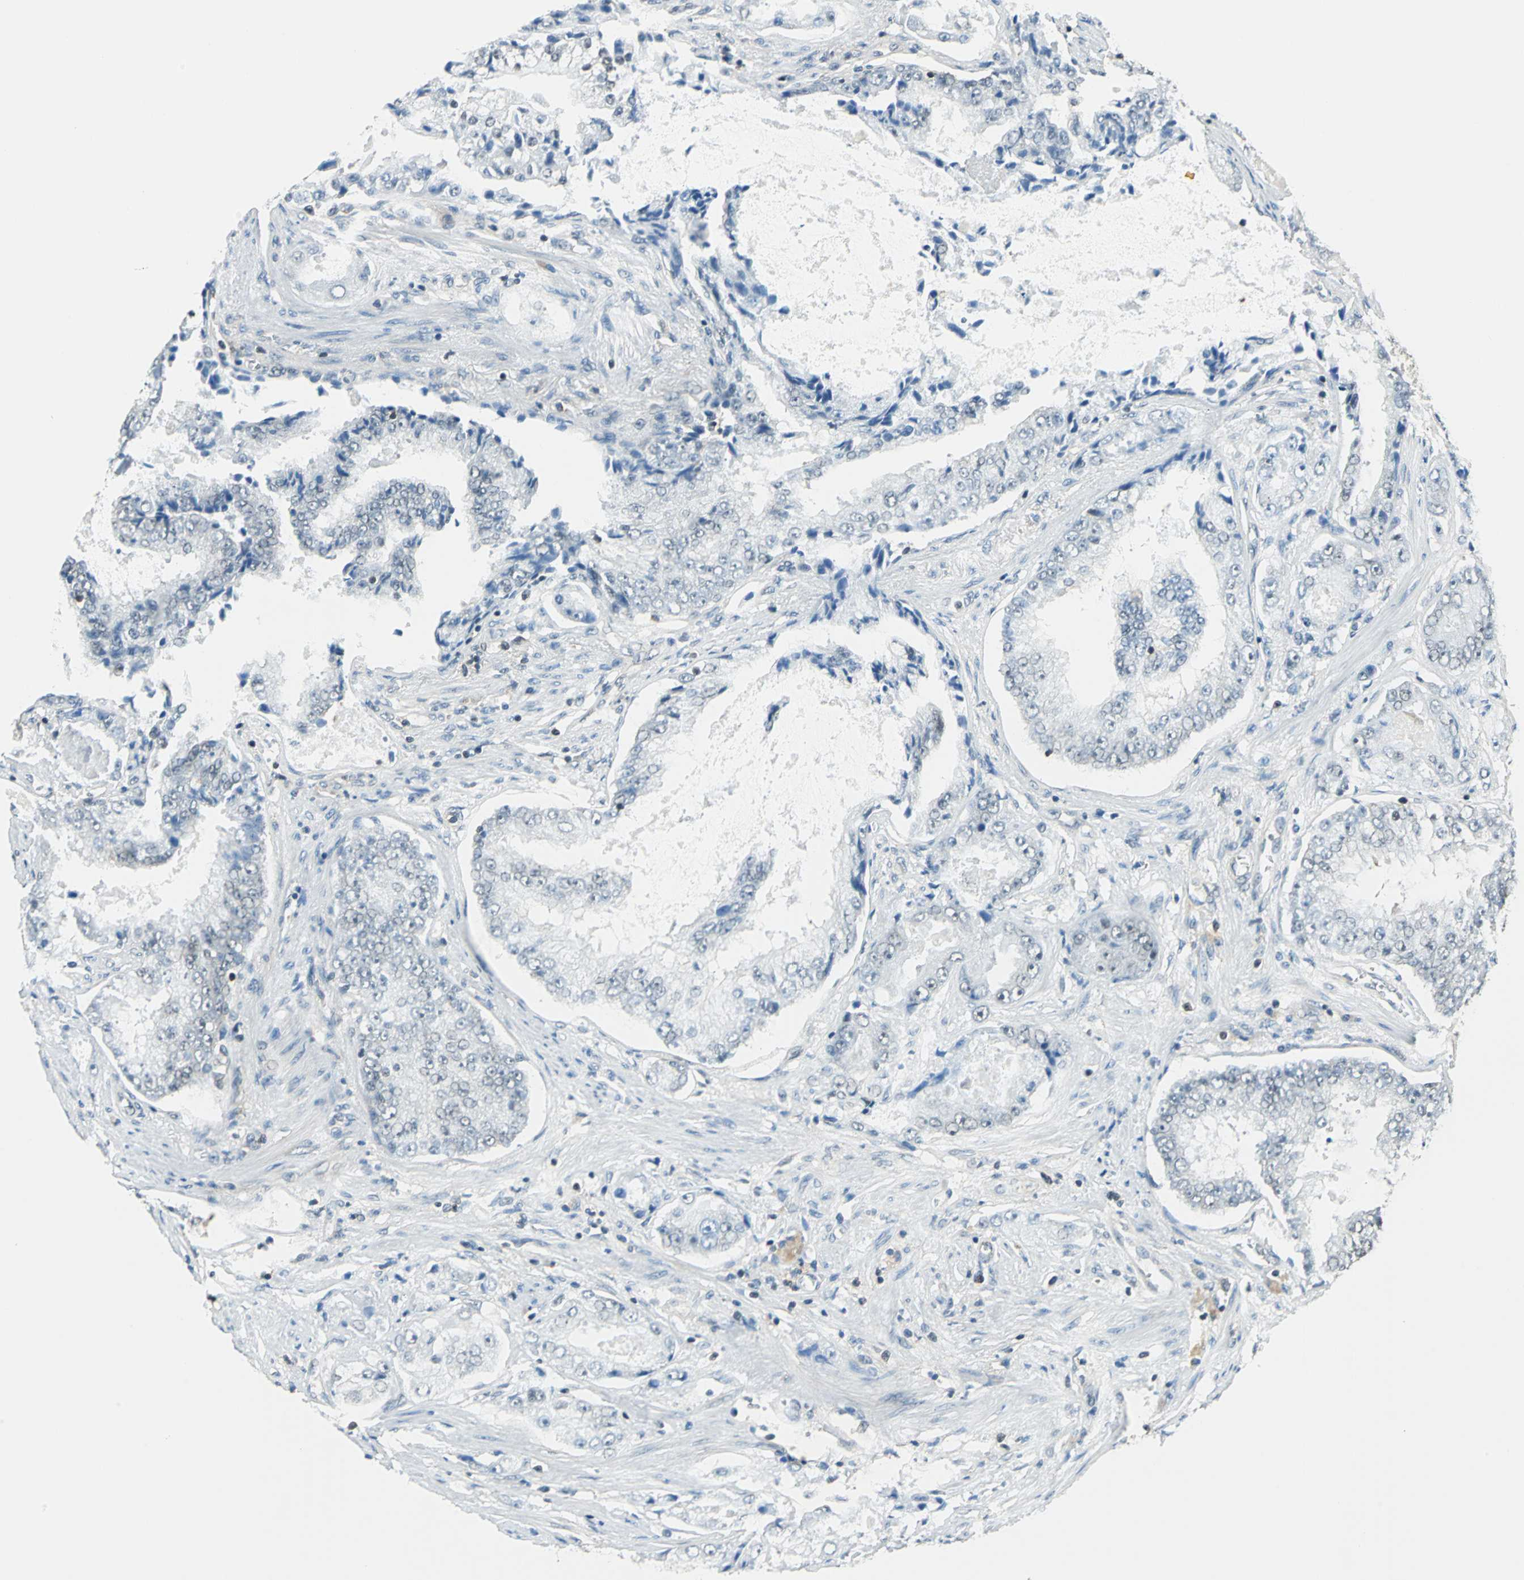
{"staining": {"intensity": "negative", "quantity": "none", "location": "none"}, "tissue": "prostate cancer", "cell_type": "Tumor cells", "image_type": "cancer", "snomed": [{"axis": "morphology", "description": "Adenocarcinoma, High grade"}, {"axis": "topography", "description": "Prostate"}], "caption": "An image of prostate adenocarcinoma (high-grade) stained for a protein demonstrates no brown staining in tumor cells.", "gene": "ARPC3", "patient": {"sex": "male", "age": 73}}